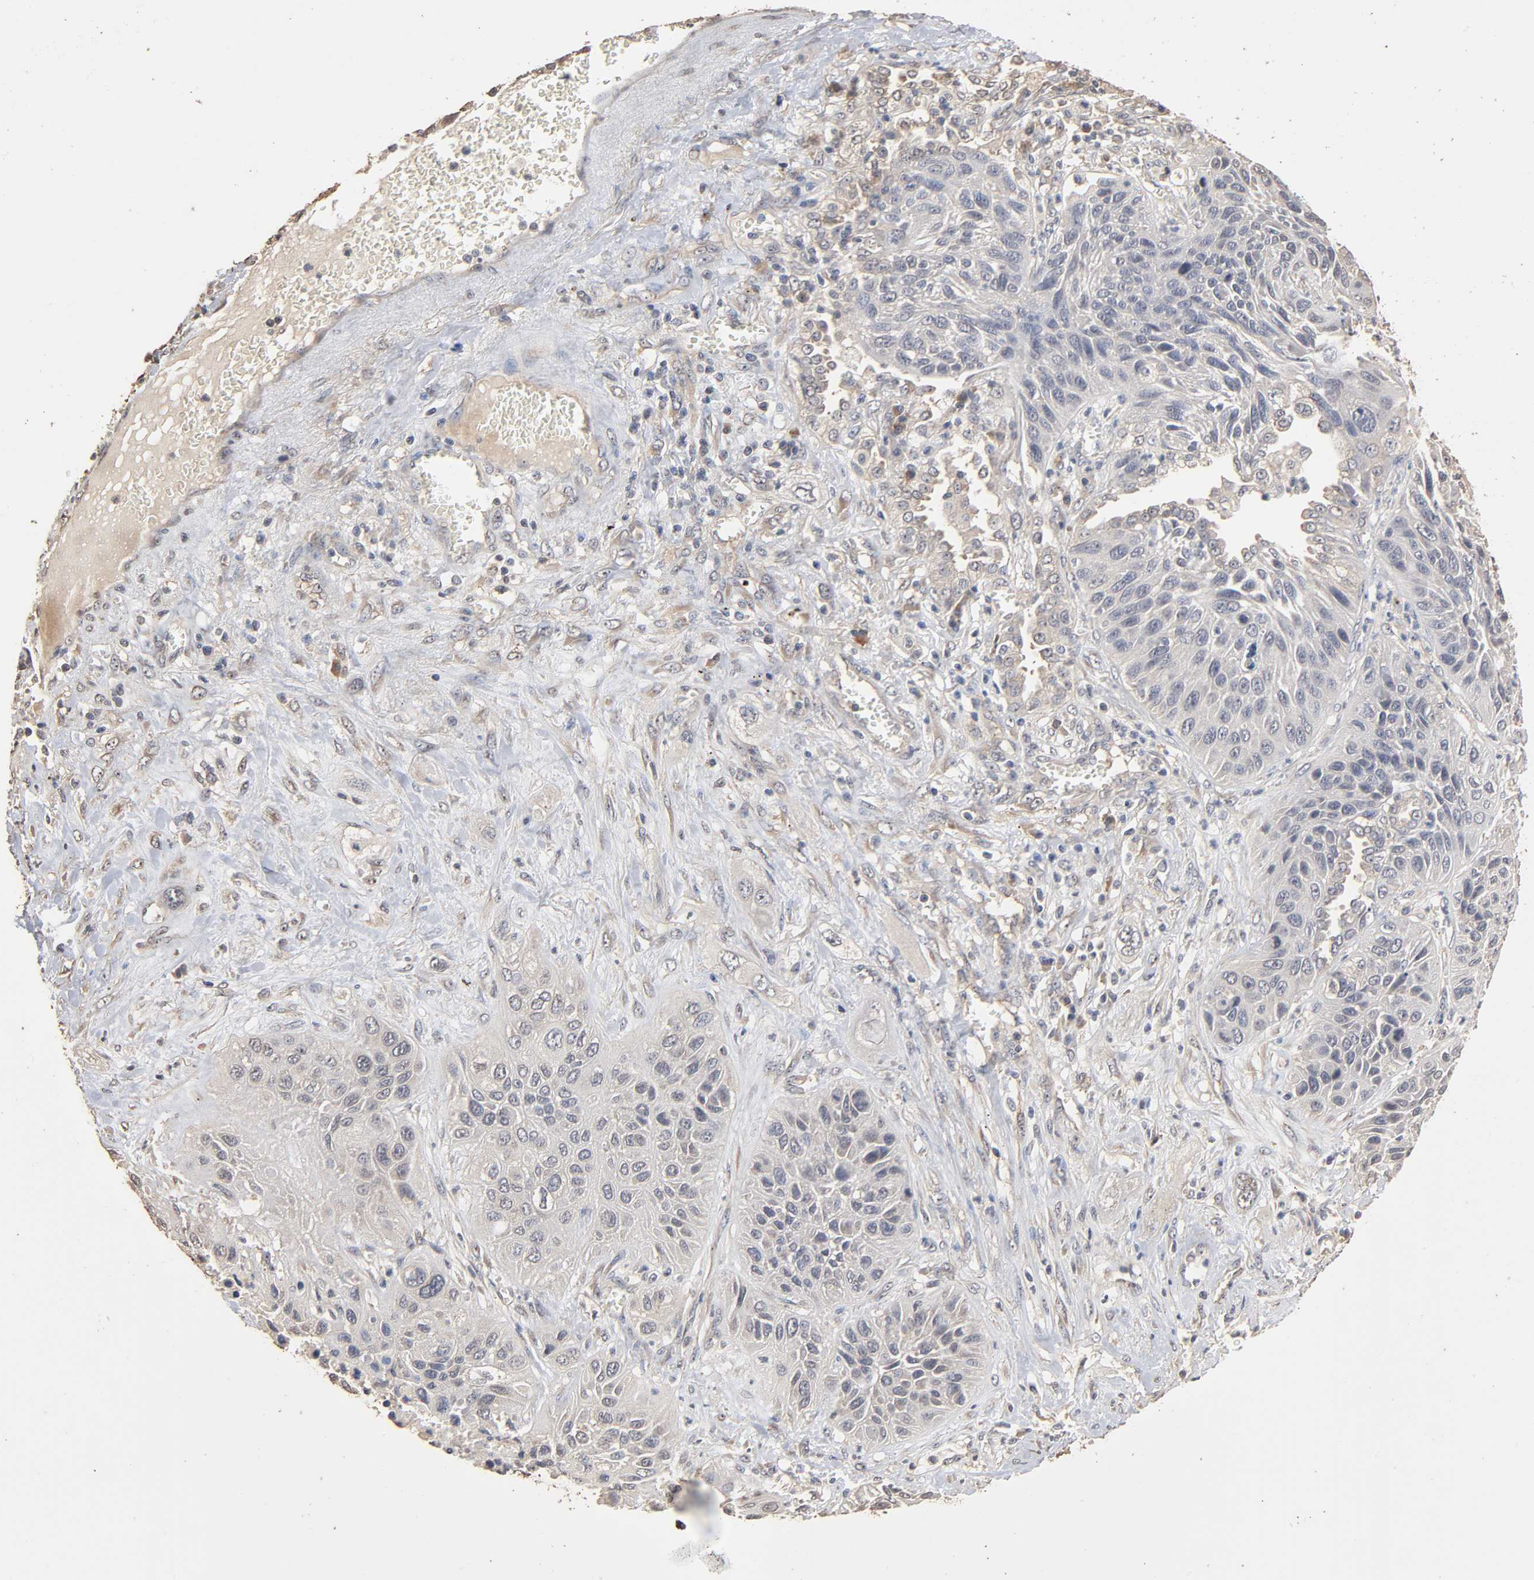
{"staining": {"intensity": "weak", "quantity": "<25%", "location": "cytoplasmic/membranous"}, "tissue": "lung cancer", "cell_type": "Tumor cells", "image_type": "cancer", "snomed": [{"axis": "morphology", "description": "Squamous cell carcinoma, NOS"}, {"axis": "topography", "description": "Lung"}], "caption": "Histopathology image shows no significant protein positivity in tumor cells of squamous cell carcinoma (lung).", "gene": "ARHGEF7", "patient": {"sex": "female", "age": 76}}